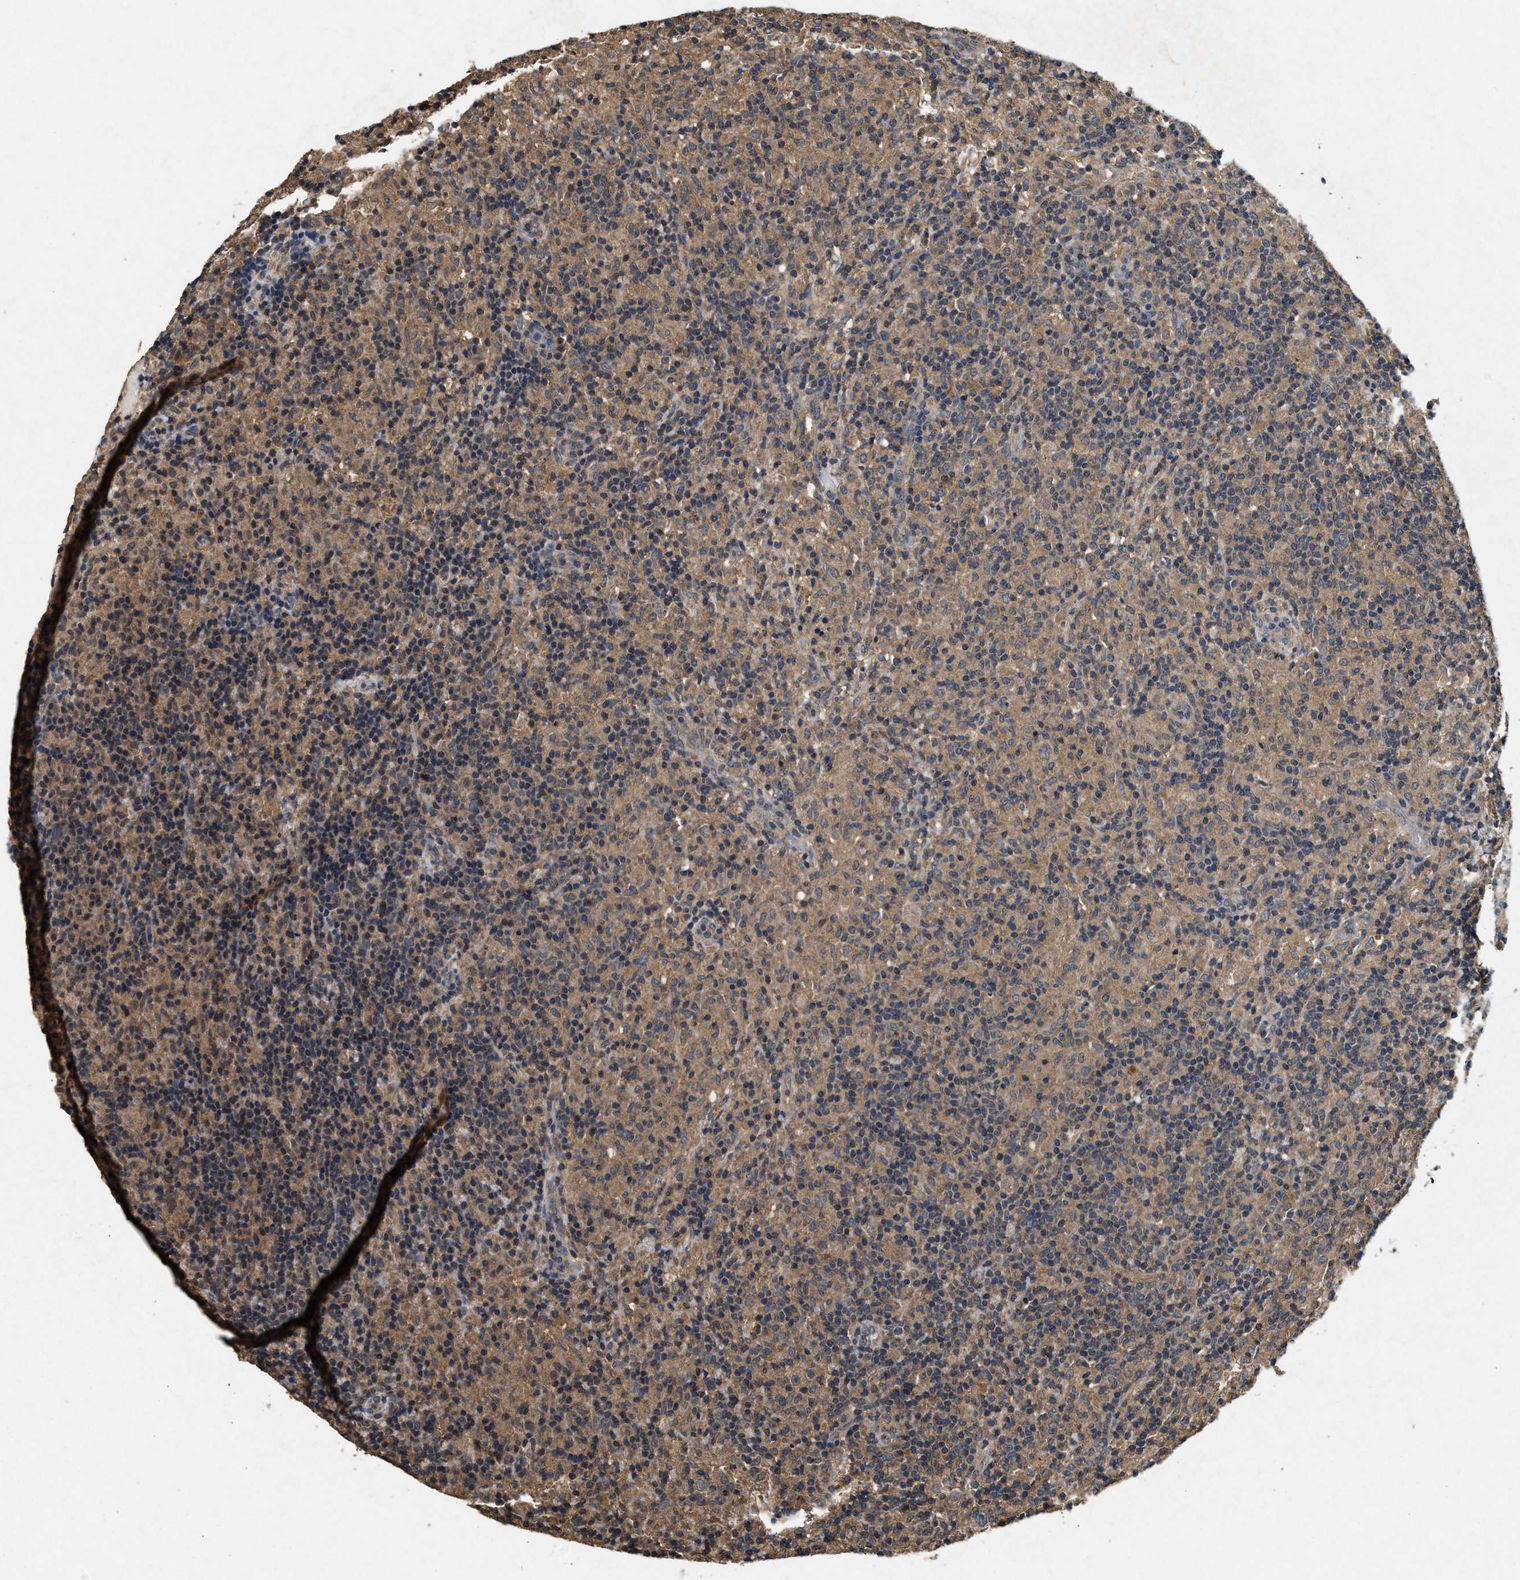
{"staining": {"intensity": "weak", "quantity": ">75%", "location": "cytoplasmic/membranous"}, "tissue": "lymphoma", "cell_type": "Tumor cells", "image_type": "cancer", "snomed": [{"axis": "morphology", "description": "Hodgkin's disease, NOS"}, {"axis": "topography", "description": "Lymph node"}], "caption": "Protein staining shows weak cytoplasmic/membranous expression in about >75% of tumor cells in lymphoma. The staining was performed using DAB, with brown indicating positive protein expression. Nuclei are stained blue with hematoxylin.", "gene": "PDAP1", "patient": {"sex": "male", "age": 70}}